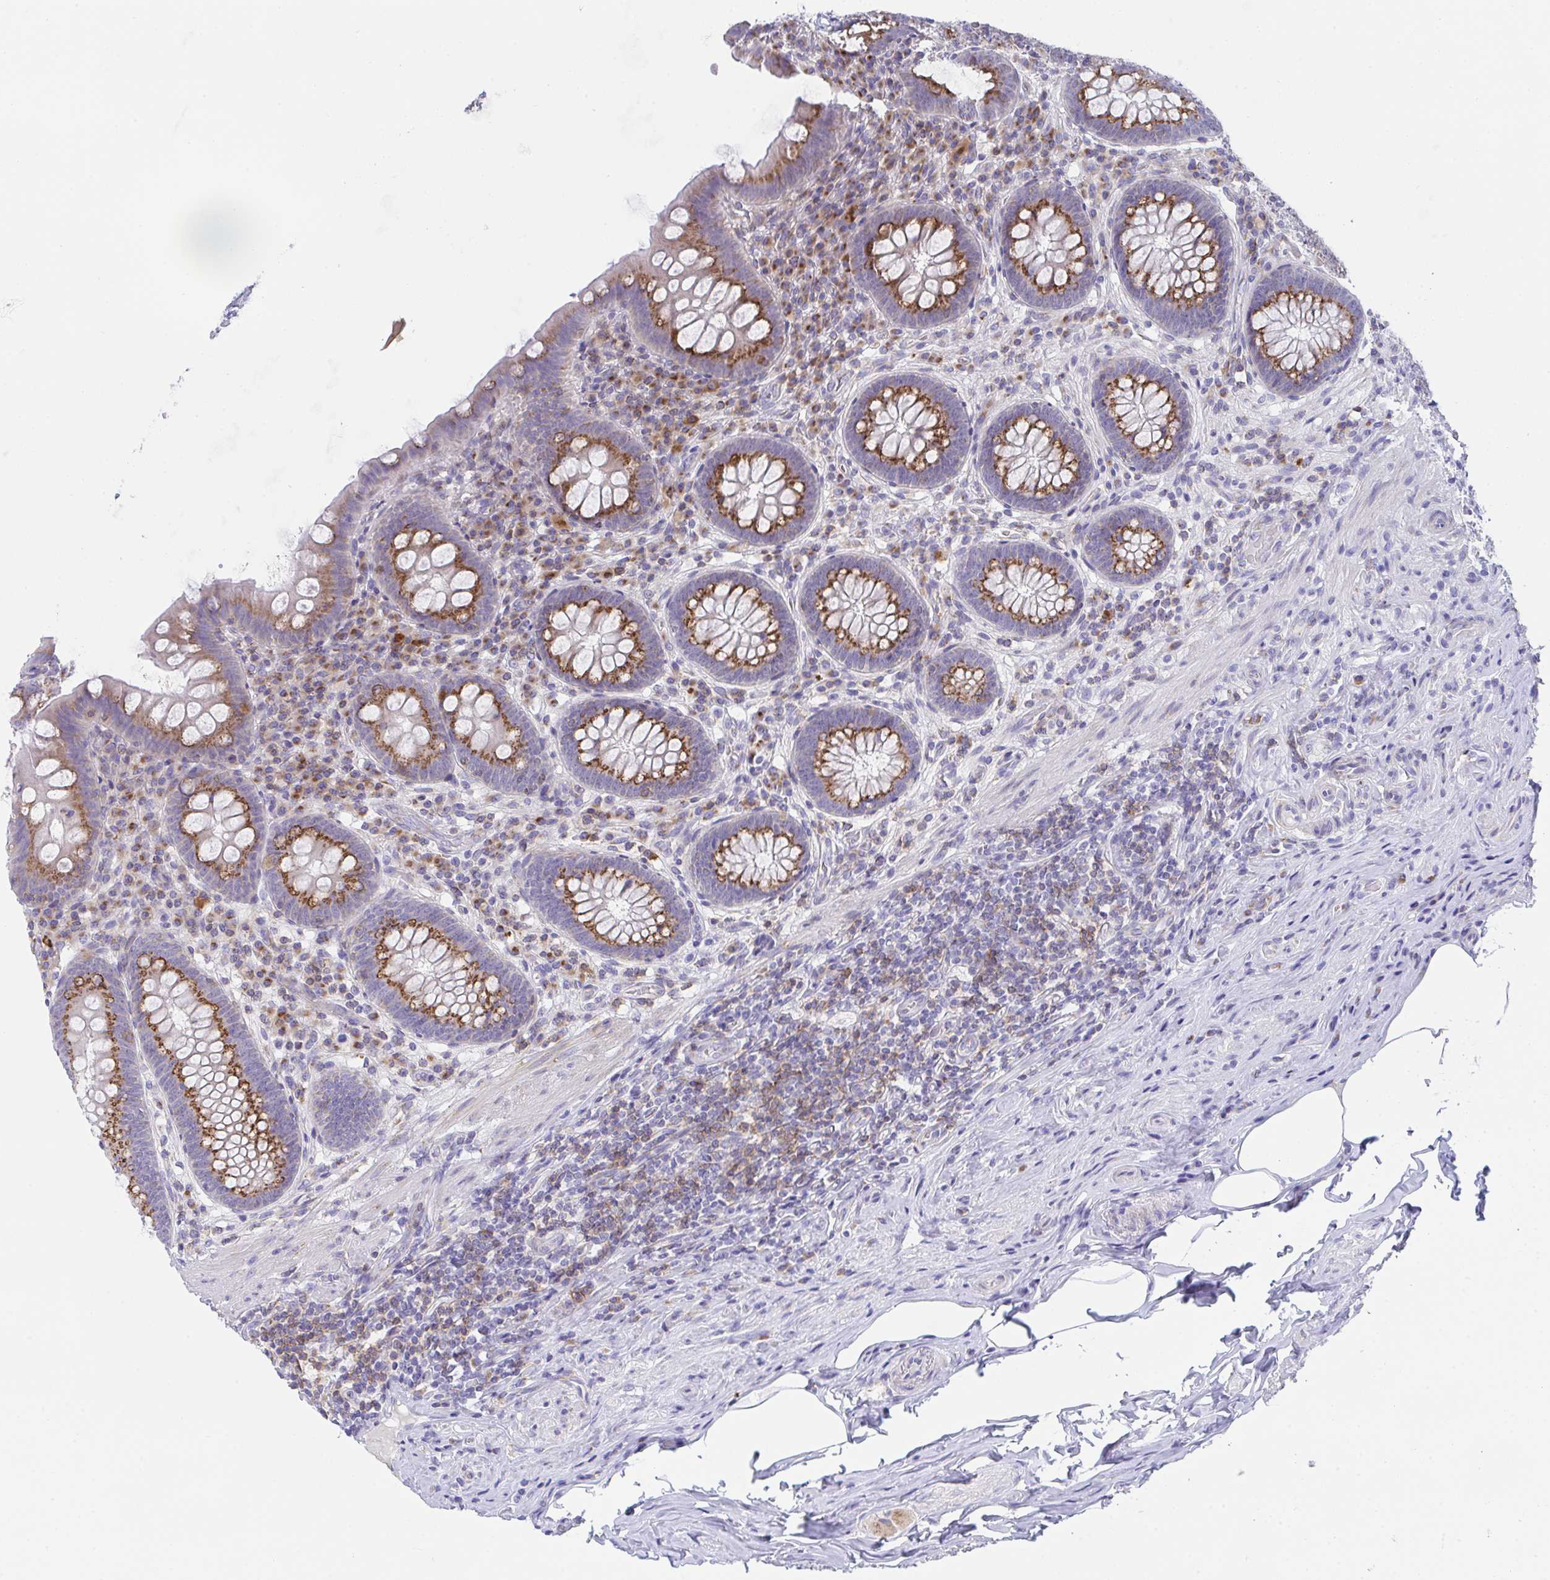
{"staining": {"intensity": "strong", "quantity": ">75%", "location": "cytoplasmic/membranous"}, "tissue": "appendix", "cell_type": "Glandular cells", "image_type": "normal", "snomed": [{"axis": "morphology", "description": "Normal tissue, NOS"}, {"axis": "topography", "description": "Appendix"}], "caption": "Human appendix stained for a protein (brown) displays strong cytoplasmic/membranous positive positivity in approximately >75% of glandular cells.", "gene": "MIA3", "patient": {"sex": "male", "age": 71}}